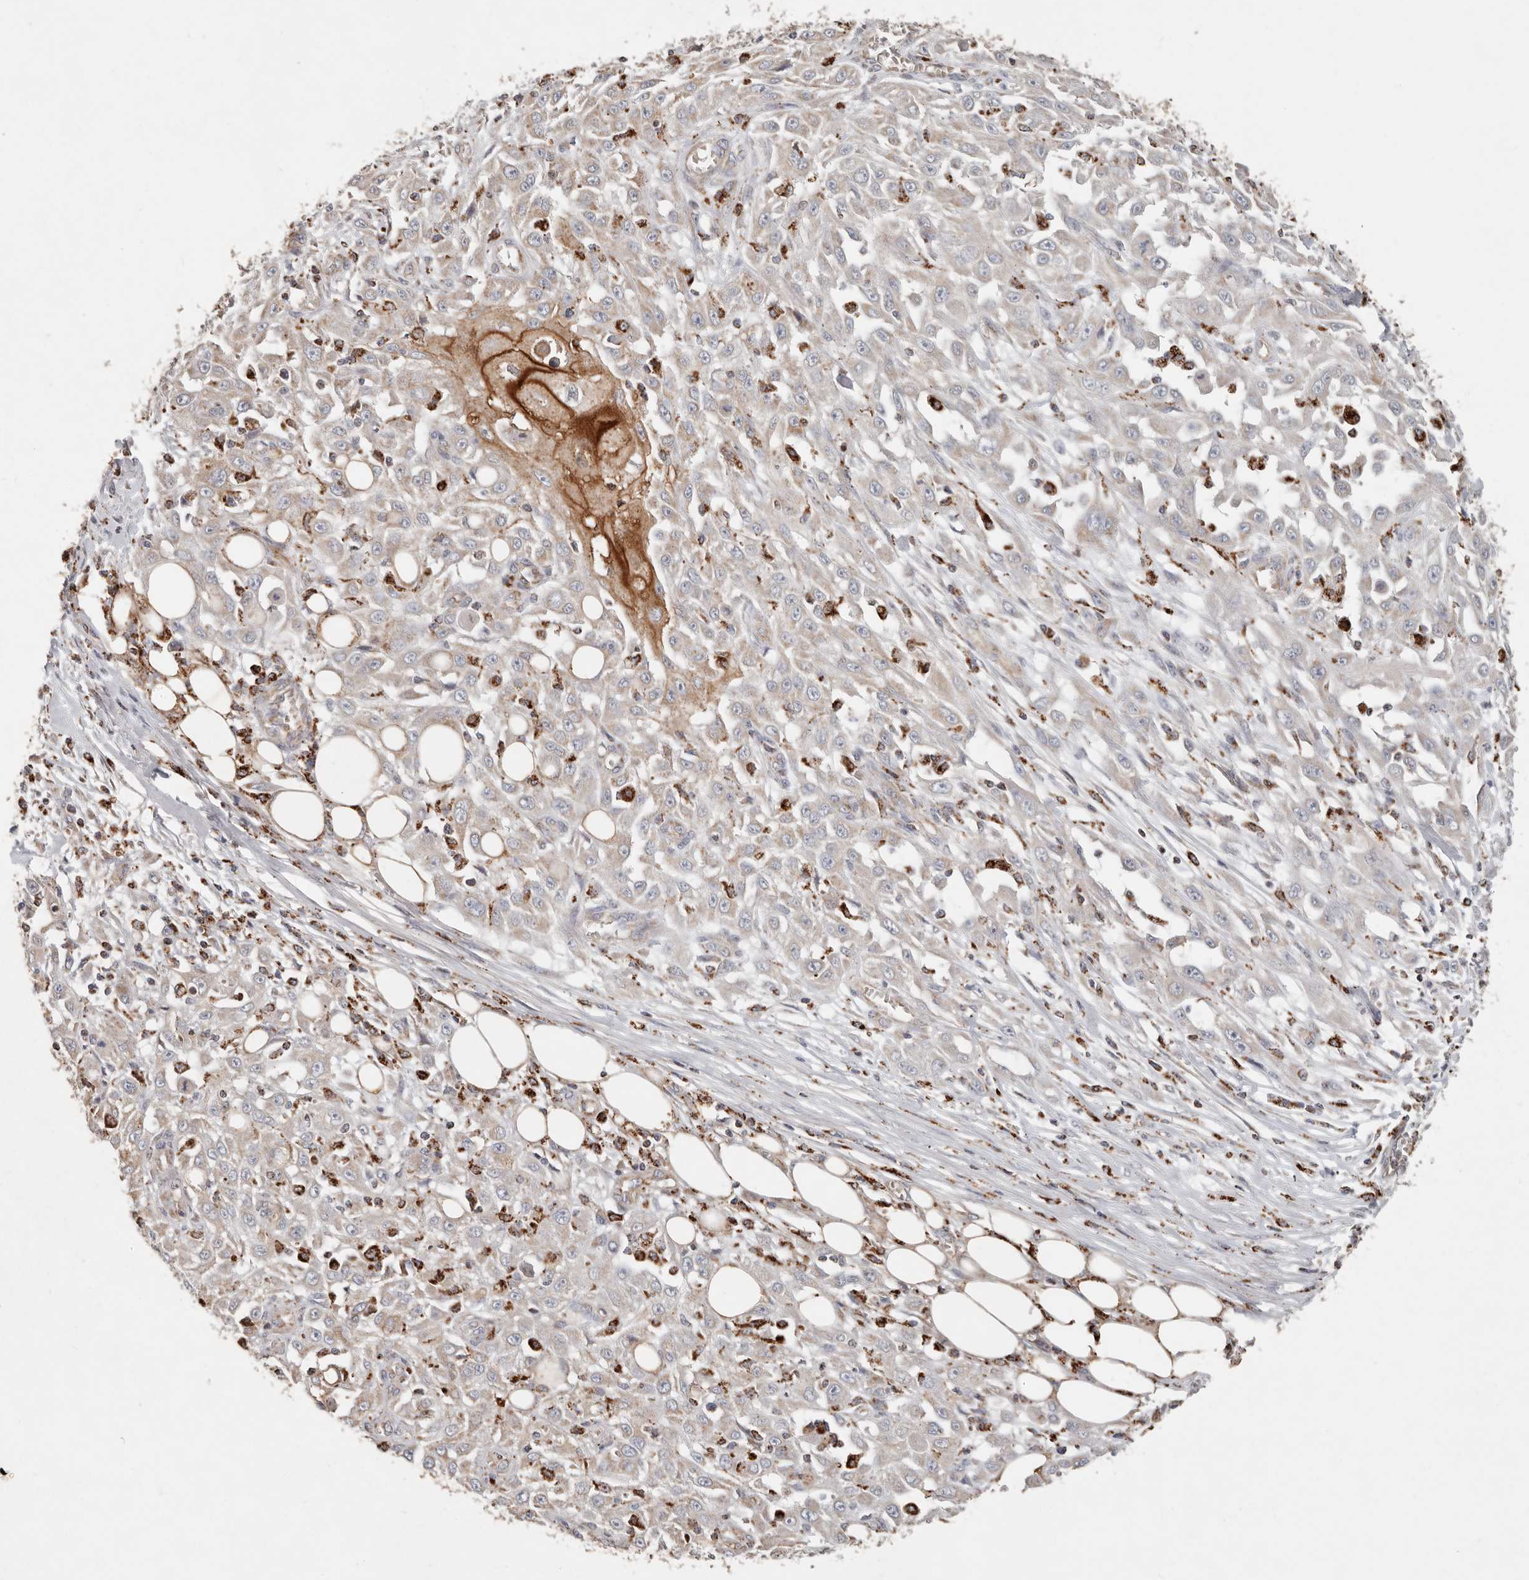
{"staining": {"intensity": "moderate", "quantity": "25%-75%", "location": "cytoplasmic/membranous"}, "tissue": "skin cancer", "cell_type": "Tumor cells", "image_type": "cancer", "snomed": [{"axis": "morphology", "description": "Squamous cell carcinoma, NOS"}, {"axis": "morphology", "description": "Squamous cell carcinoma, metastatic, NOS"}, {"axis": "topography", "description": "Skin"}, {"axis": "topography", "description": "Lymph node"}], "caption": "Immunohistochemical staining of squamous cell carcinoma (skin) shows medium levels of moderate cytoplasmic/membranous protein positivity in about 25%-75% of tumor cells.", "gene": "ARHGEF10L", "patient": {"sex": "male", "age": 75}}